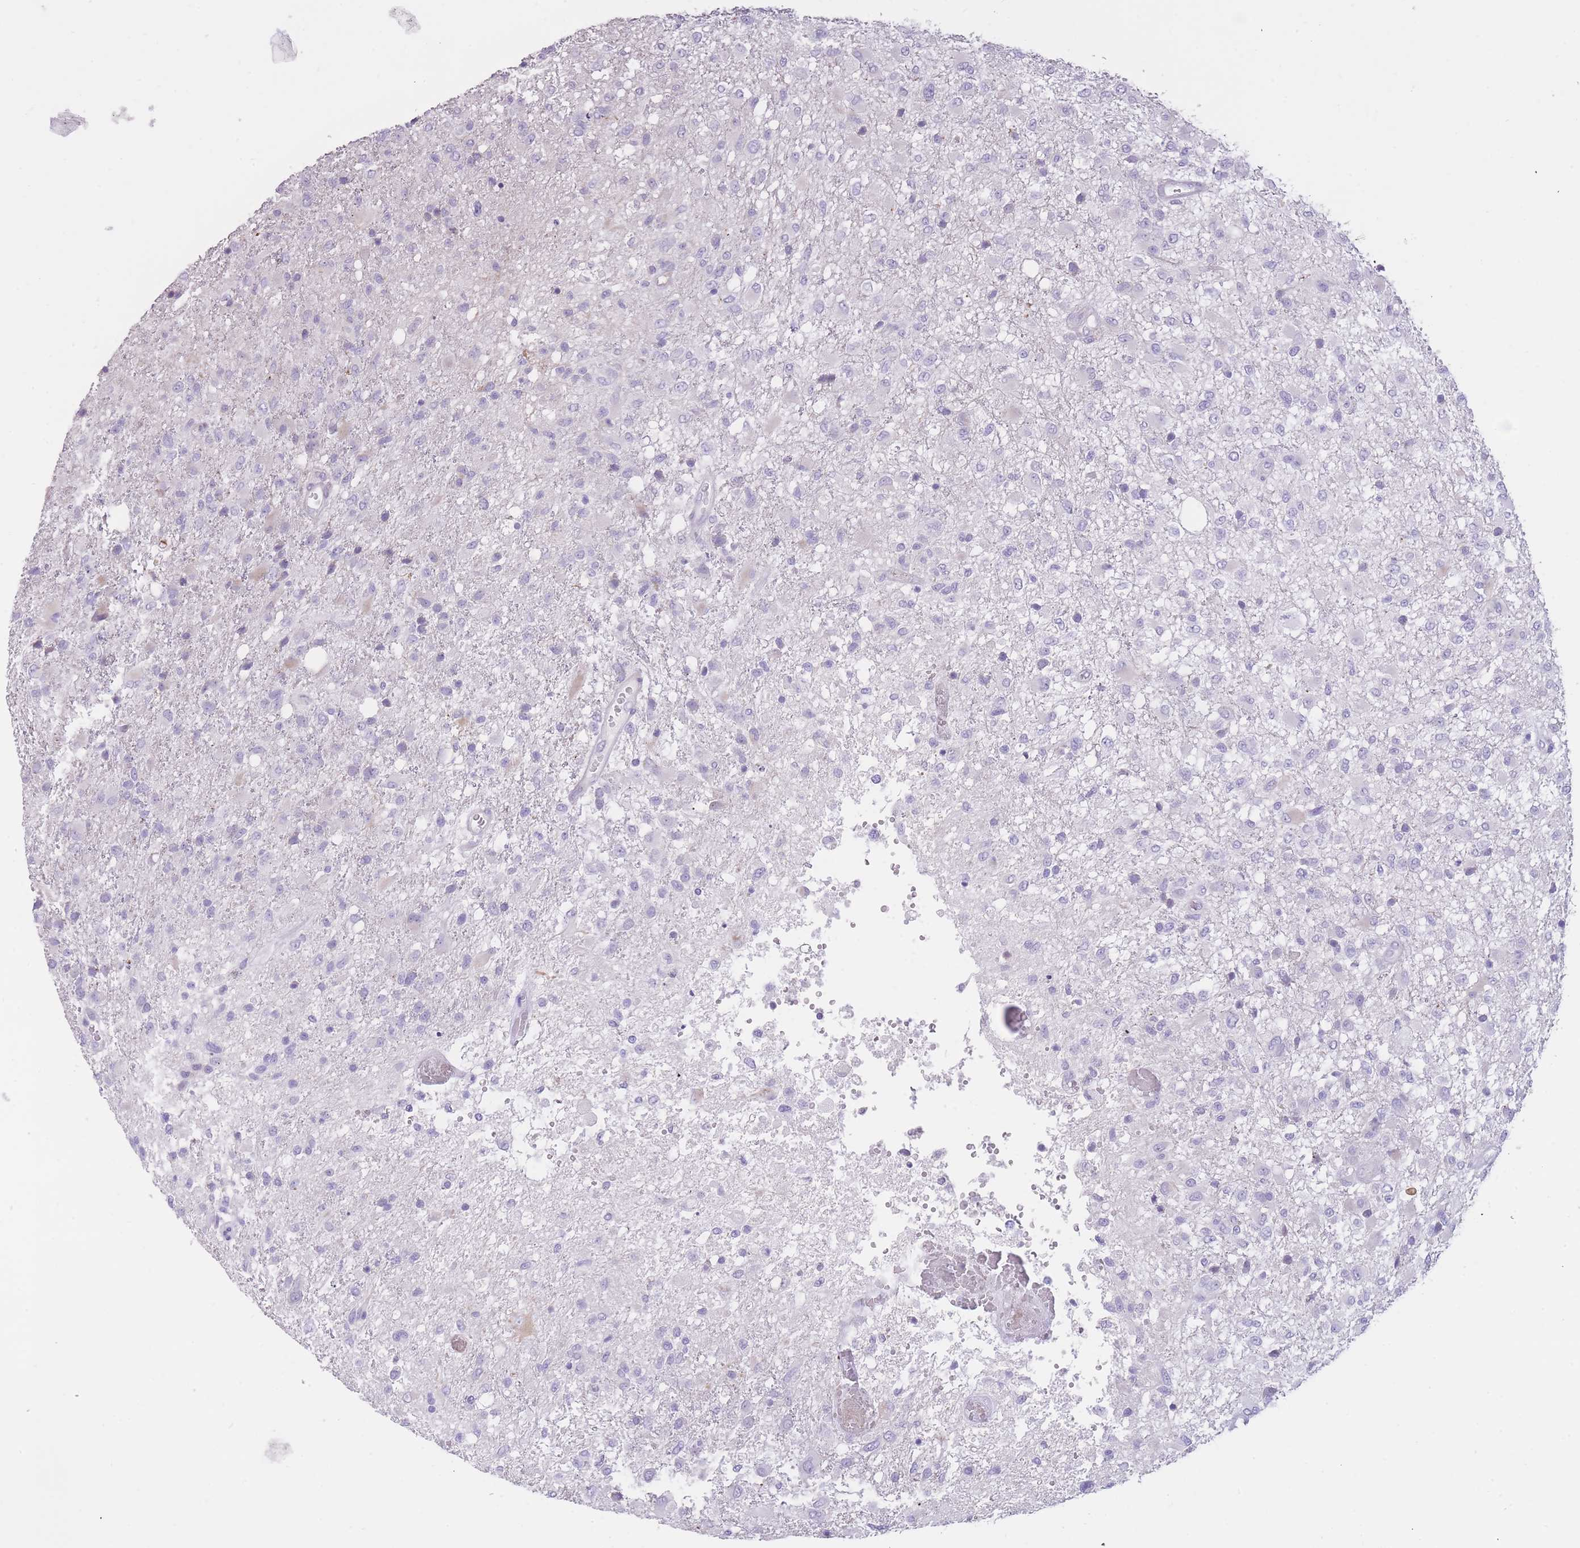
{"staining": {"intensity": "negative", "quantity": "none", "location": "none"}, "tissue": "glioma", "cell_type": "Tumor cells", "image_type": "cancer", "snomed": [{"axis": "morphology", "description": "Glioma, malignant, High grade"}, {"axis": "topography", "description": "Brain"}], "caption": "Glioma stained for a protein using immunohistochemistry (IHC) exhibits no positivity tumor cells.", "gene": "IMPG1", "patient": {"sex": "female", "age": 74}}